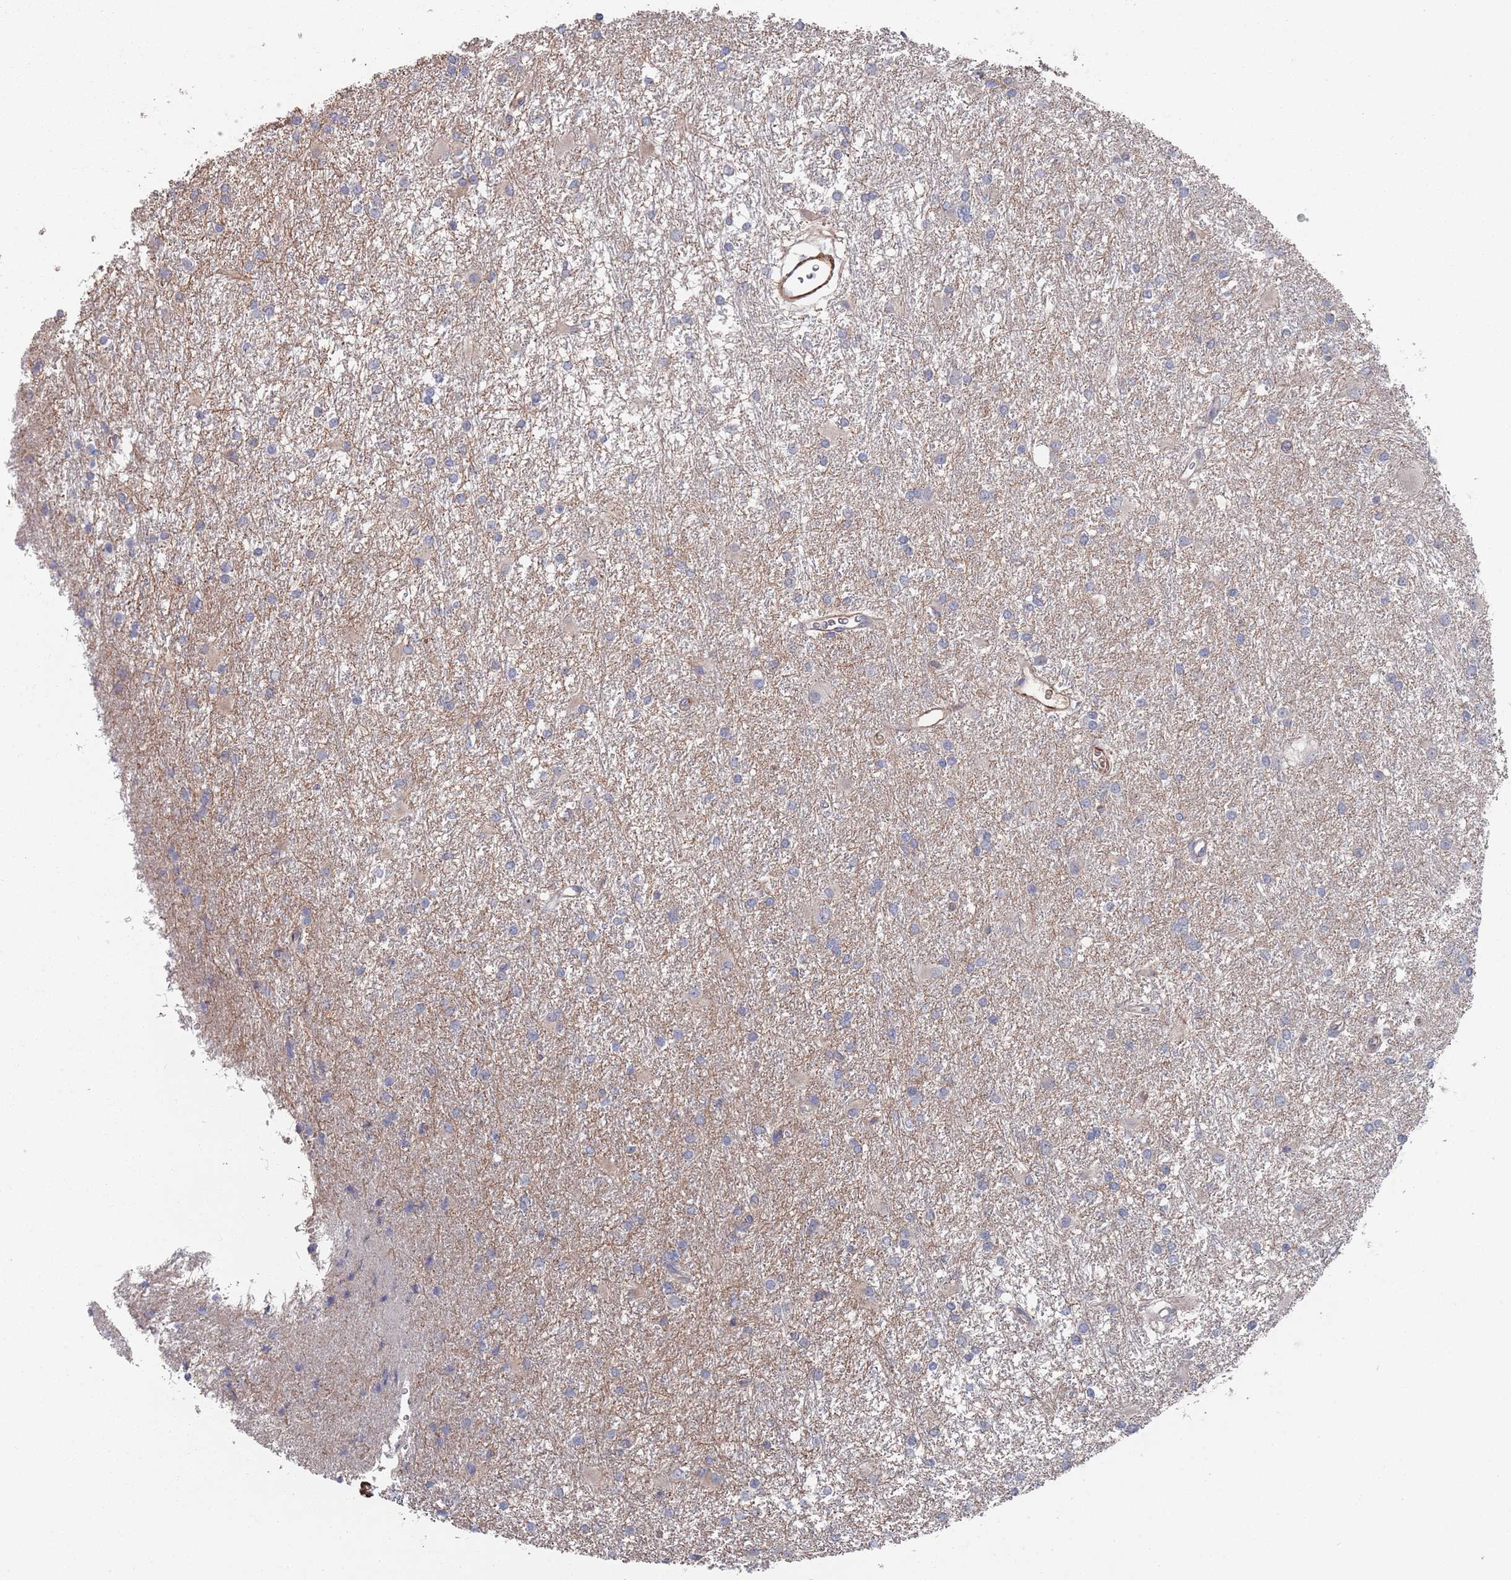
{"staining": {"intensity": "negative", "quantity": "none", "location": "none"}, "tissue": "glioma", "cell_type": "Tumor cells", "image_type": "cancer", "snomed": [{"axis": "morphology", "description": "Glioma, malignant, High grade"}, {"axis": "topography", "description": "Brain"}], "caption": "Immunohistochemical staining of glioma displays no significant staining in tumor cells.", "gene": "PLEKHA4", "patient": {"sex": "female", "age": 50}}